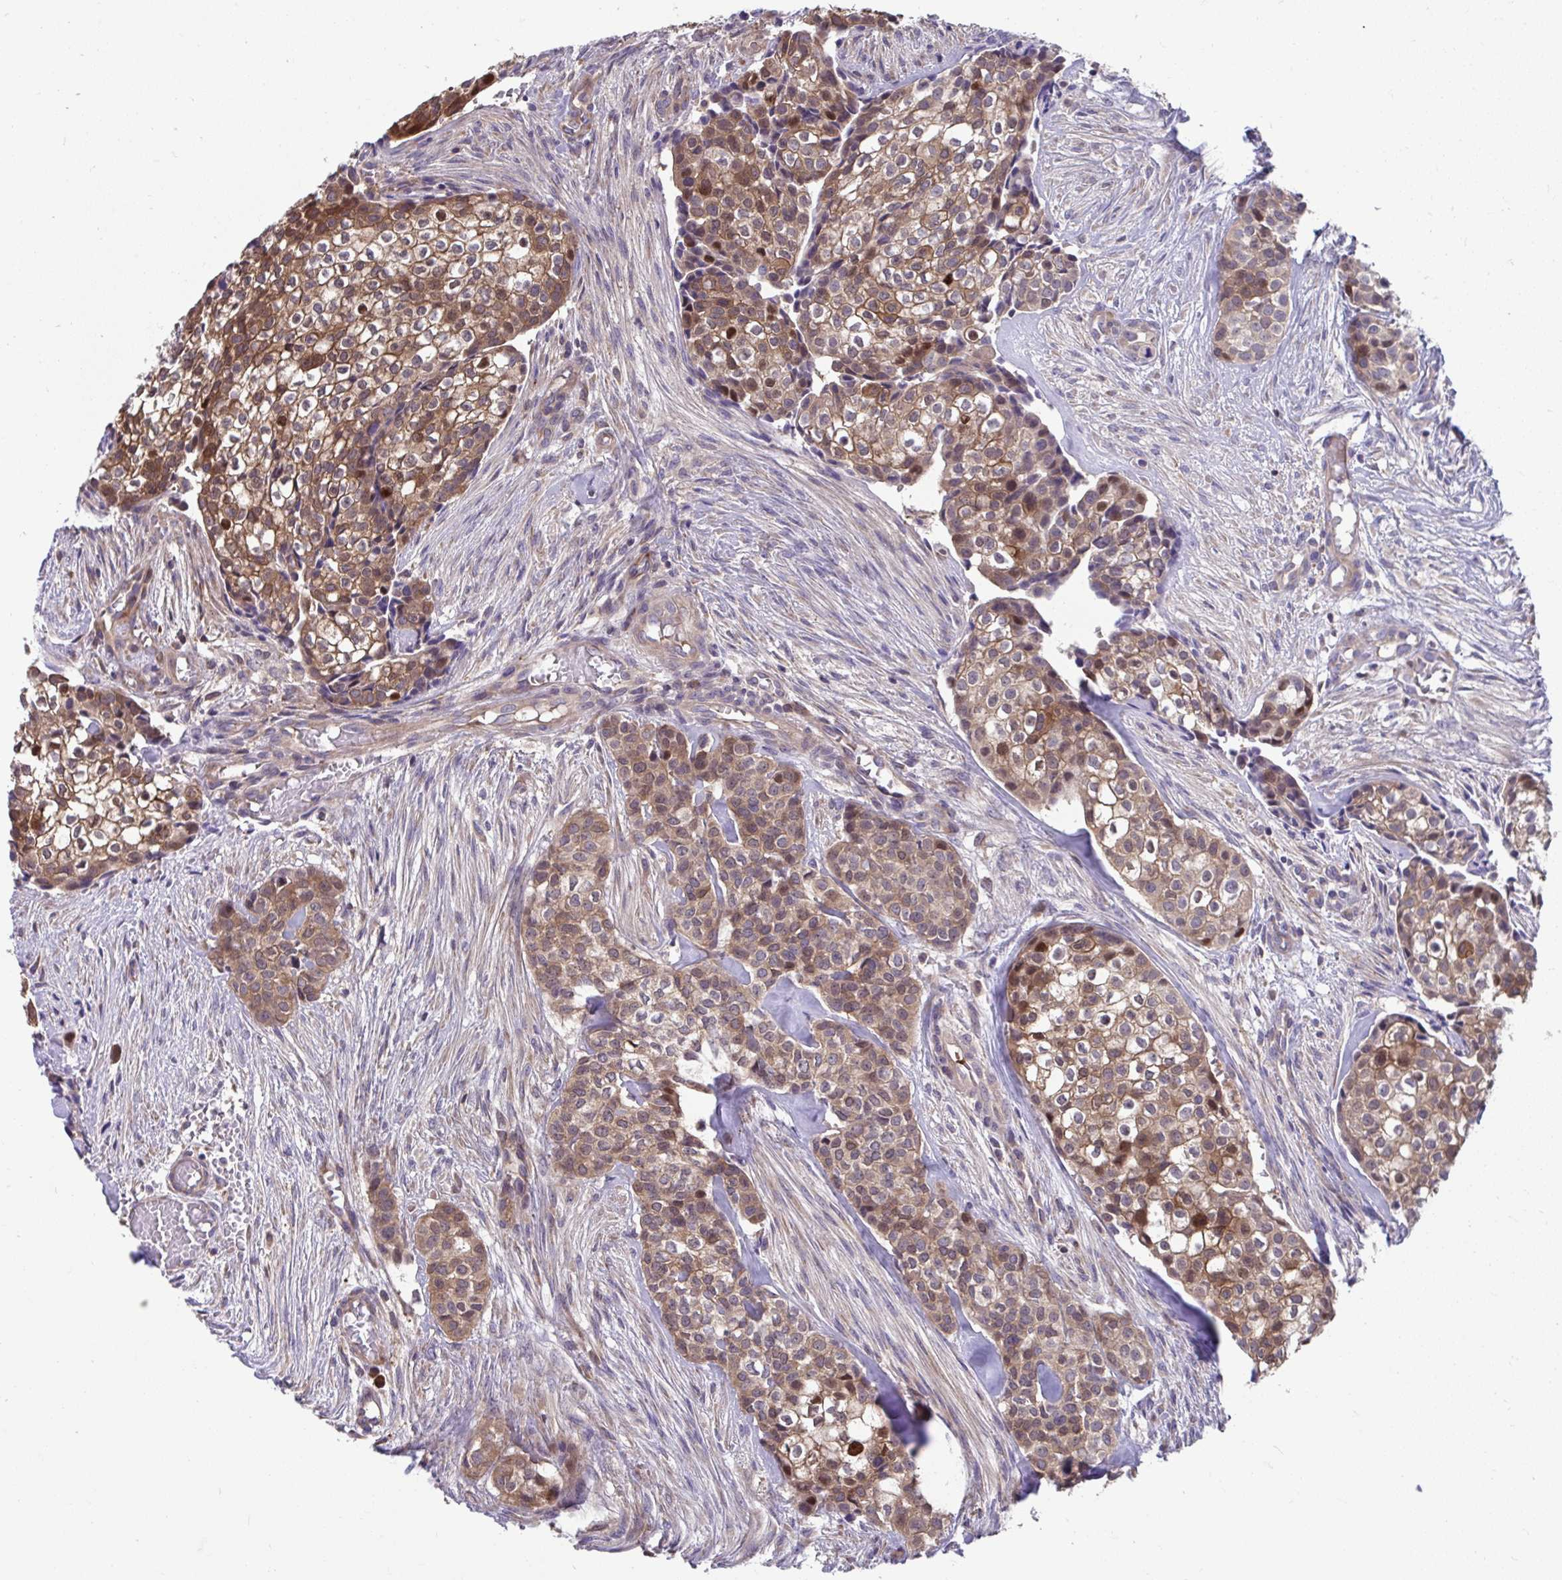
{"staining": {"intensity": "moderate", "quantity": ">75%", "location": "cytoplasmic/membranous,nuclear"}, "tissue": "head and neck cancer", "cell_type": "Tumor cells", "image_type": "cancer", "snomed": [{"axis": "morphology", "description": "Adenocarcinoma, NOS"}, {"axis": "topography", "description": "Head-Neck"}], "caption": "Protein staining demonstrates moderate cytoplasmic/membranous and nuclear positivity in approximately >75% of tumor cells in head and neck cancer (adenocarcinoma).", "gene": "PCDHB7", "patient": {"sex": "male", "age": 81}}